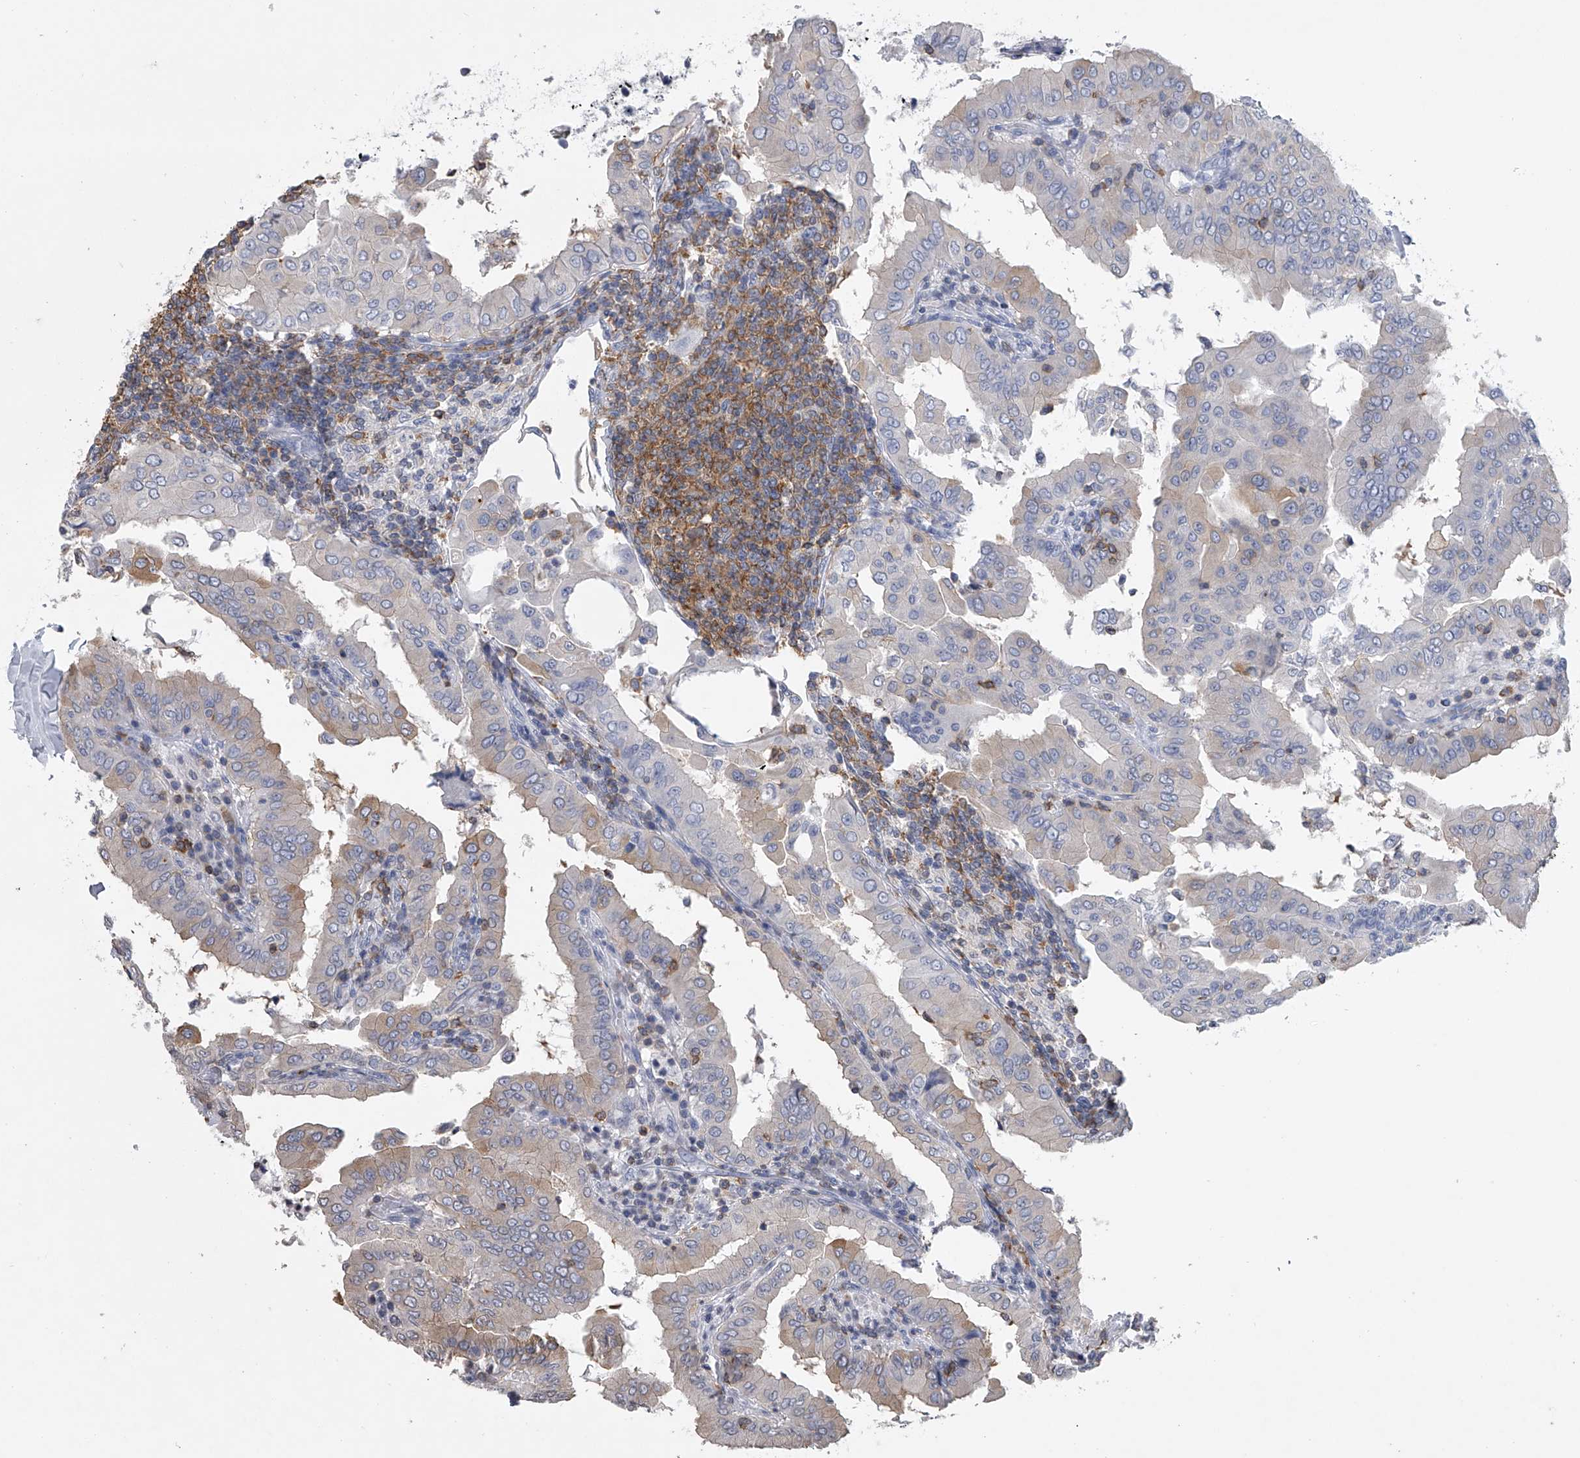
{"staining": {"intensity": "negative", "quantity": "none", "location": "none"}, "tissue": "thyroid cancer", "cell_type": "Tumor cells", "image_type": "cancer", "snomed": [{"axis": "morphology", "description": "Papillary adenocarcinoma, NOS"}, {"axis": "topography", "description": "Thyroid gland"}], "caption": "Immunohistochemical staining of human thyroid cancer (papillary adenocarcinoma) demonstrates no significant expression in tumor cells. (Stains: DAB (3,3'-diaminobenzidine) IHC with hematoxylin counter stain, Microscopy: brightfield microscopy at high magnification).", "gene": "TASP1", "patient": {"sex": "male", "age": 33}}